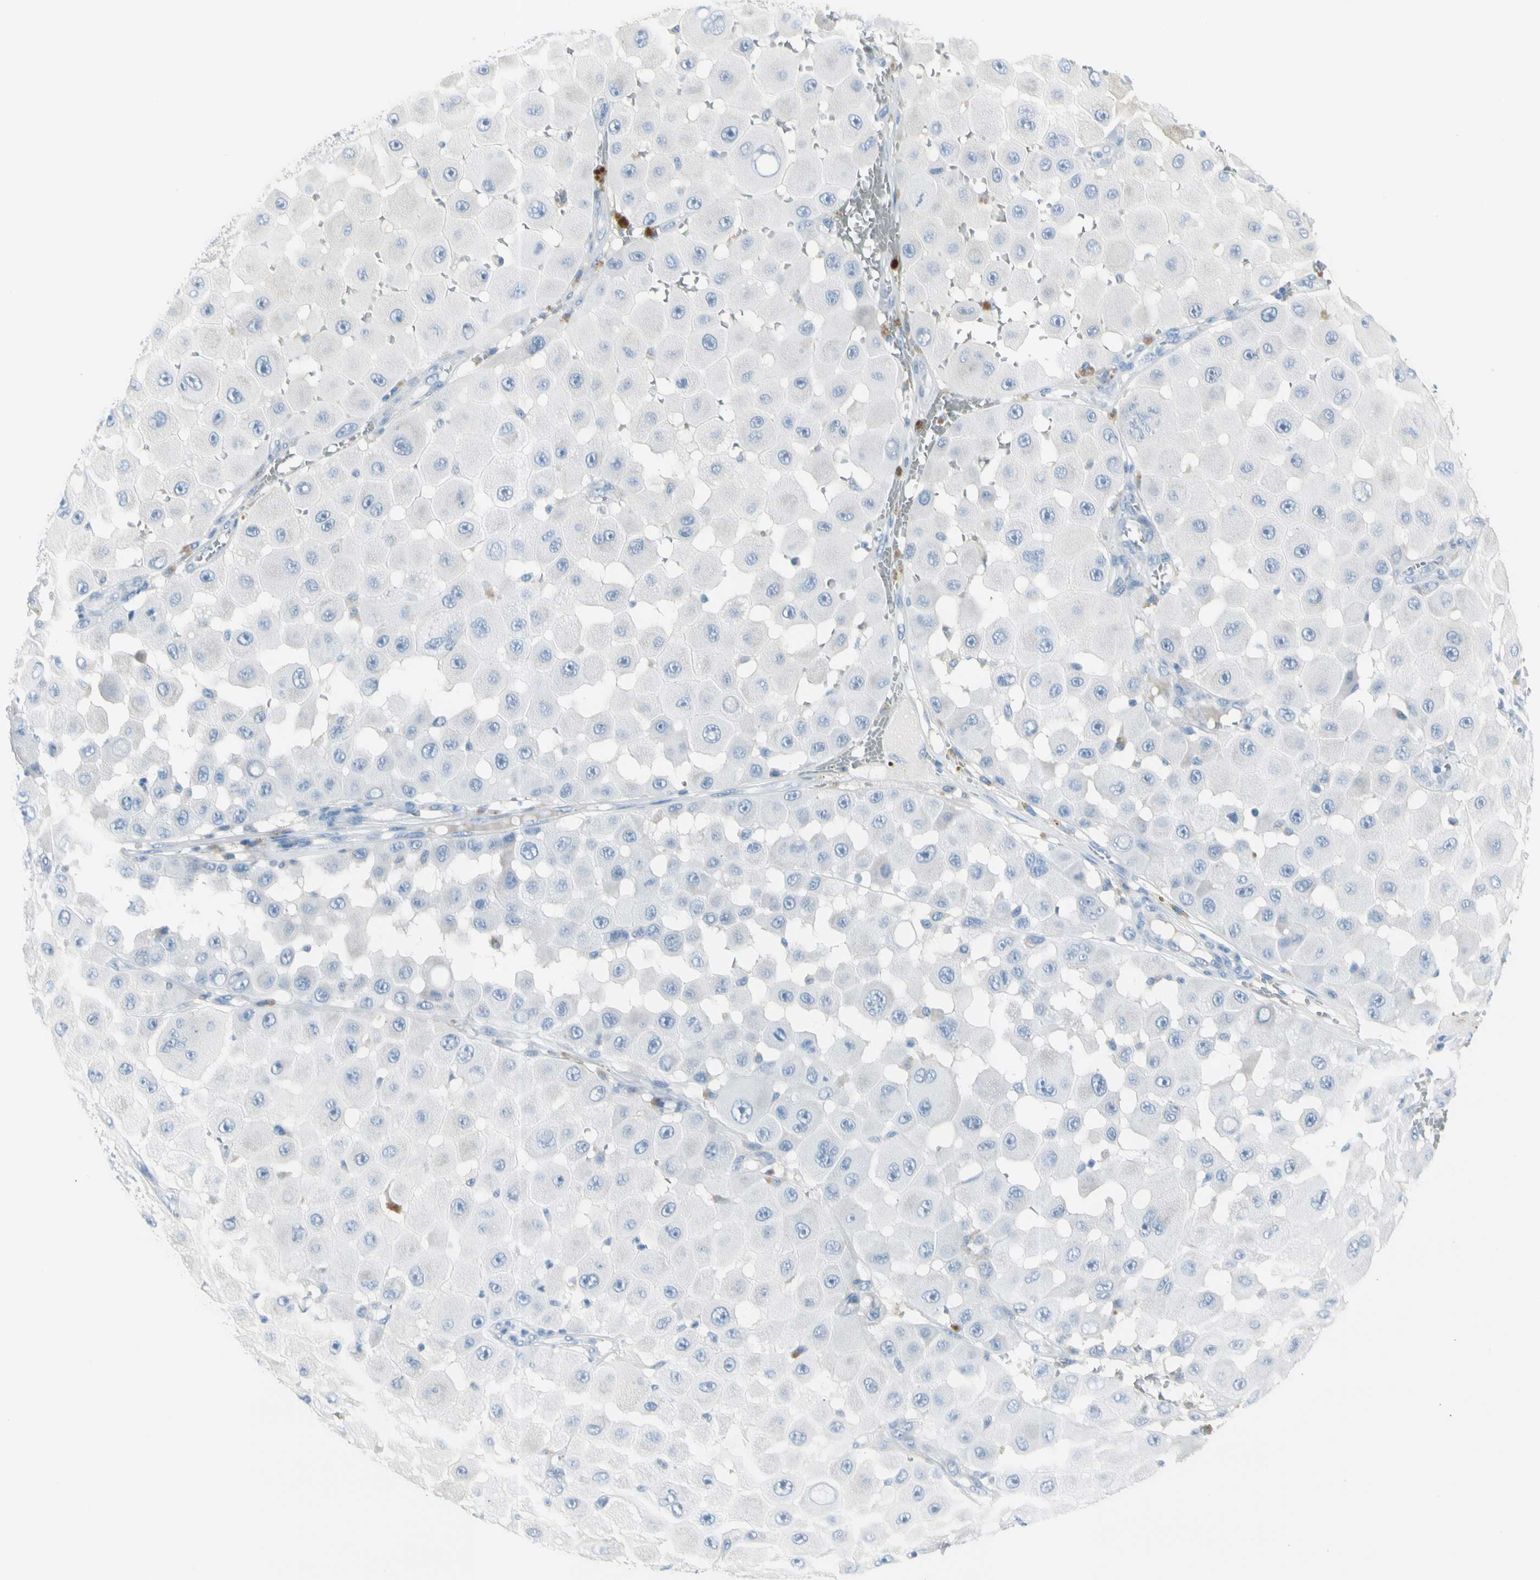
{"staining": {"intensity": "negative", "quantity": "none", "location": "none"}, "tissue": "melanoma", "cell_type": "Tumor cells", "image_type": "cancer", "snomed": [{"axis": "morphology", "description": "Malignant melanoma, NOS"}, {"axis": "topography", "description": "Skin"}], "caption": "IHC of malignant melanoma demonstrates no positivity in tumor cells. (DAB (3,3'-diaminobenzidine) immunohistochemistry (IHC), high magnification).", "gene": "TPO", "patient": {"sex": "female", "age": 81}}